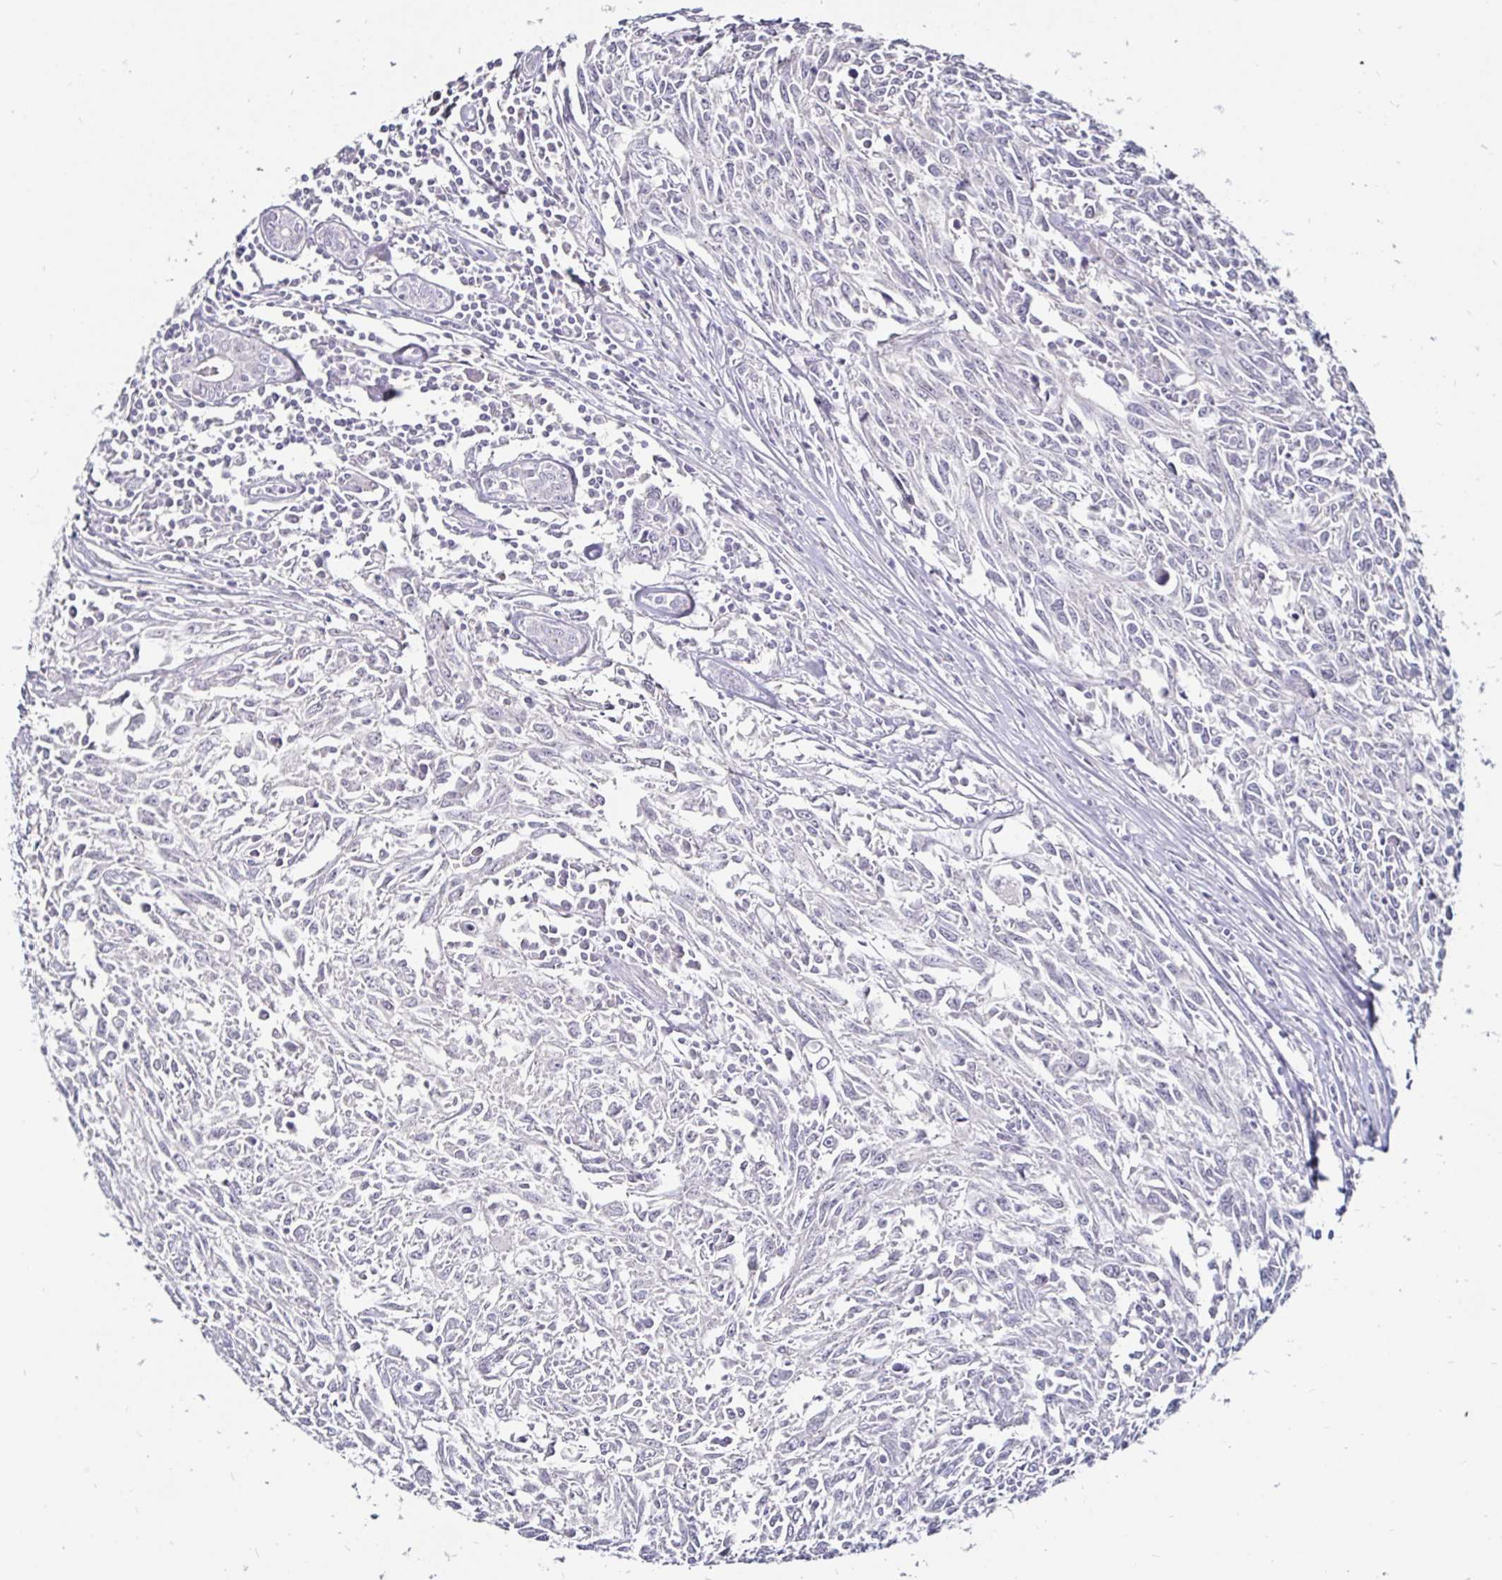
{"staining": {"intensity": "negative", "quantity": "none", "location": "none"}, "tissue": "breast cancer", "cell_type": "Tumor cells", "image_type": "cancer", "snomed": [{"axis": "morphology", "description": "Duct carcinoma"}, {"axis": "topography", "description": "Breast"}], "caption": "There is no significant staining in tumor cells of breast cancer (infiltrating ductal carcinoma).", "gene": "FAIM2", "patient": {"sex": "female", "age": 50}}